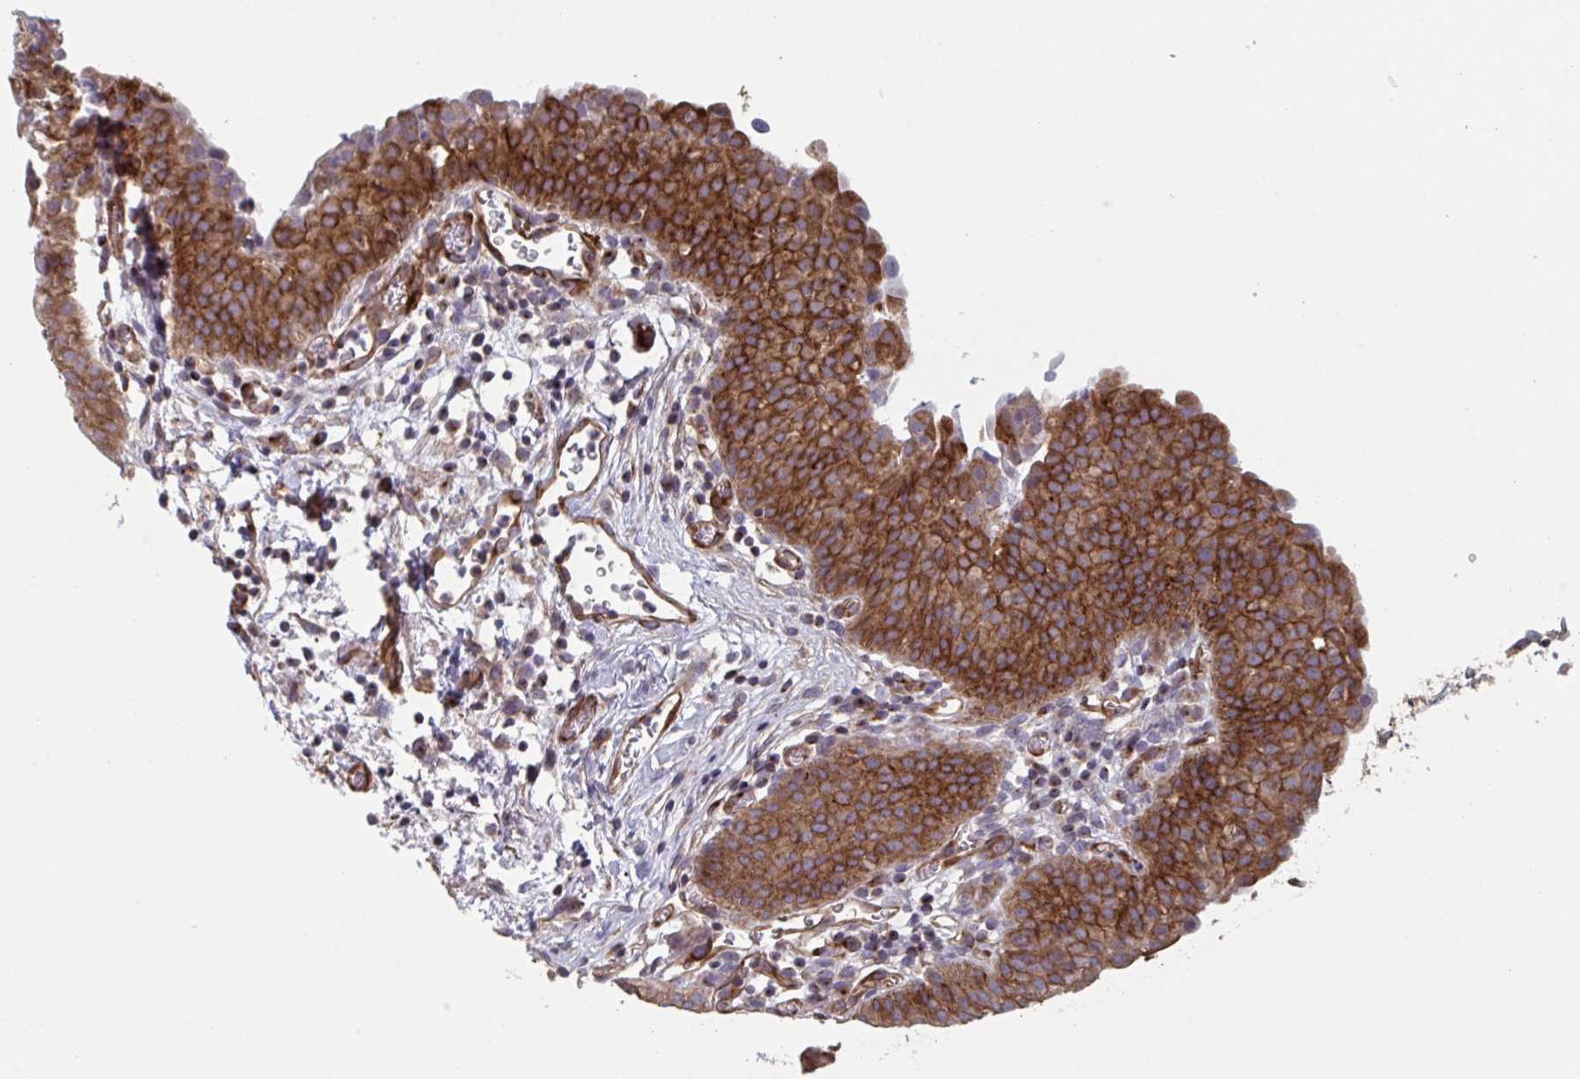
{"staining": {"intensity": "strong", "quantity": "25%-75%", "location": "cytoplasmic/membranous"}, "tissue": "urinary bladder", "cell_type": "Urothelial cells", "image_type": "normal", "snomed": [{"axis": "morphology", "description": "Normal tissue, NOS"}, {"axis": "morphology", "description": "Inflammation, NOS"}, {"axis": "topography", "description": "Urinary bladder"}], "caption": "Protein expression analysis of benign human urinary bladder reveals strong cytoplasmic/membranous staining in approximately 25%-75% of urothelial cells. (brown staining indicates protein expression, while blue staining denotes nuclei).", "gene": "TNFSF10", "patient": {"sex": "male", "age": 57}}